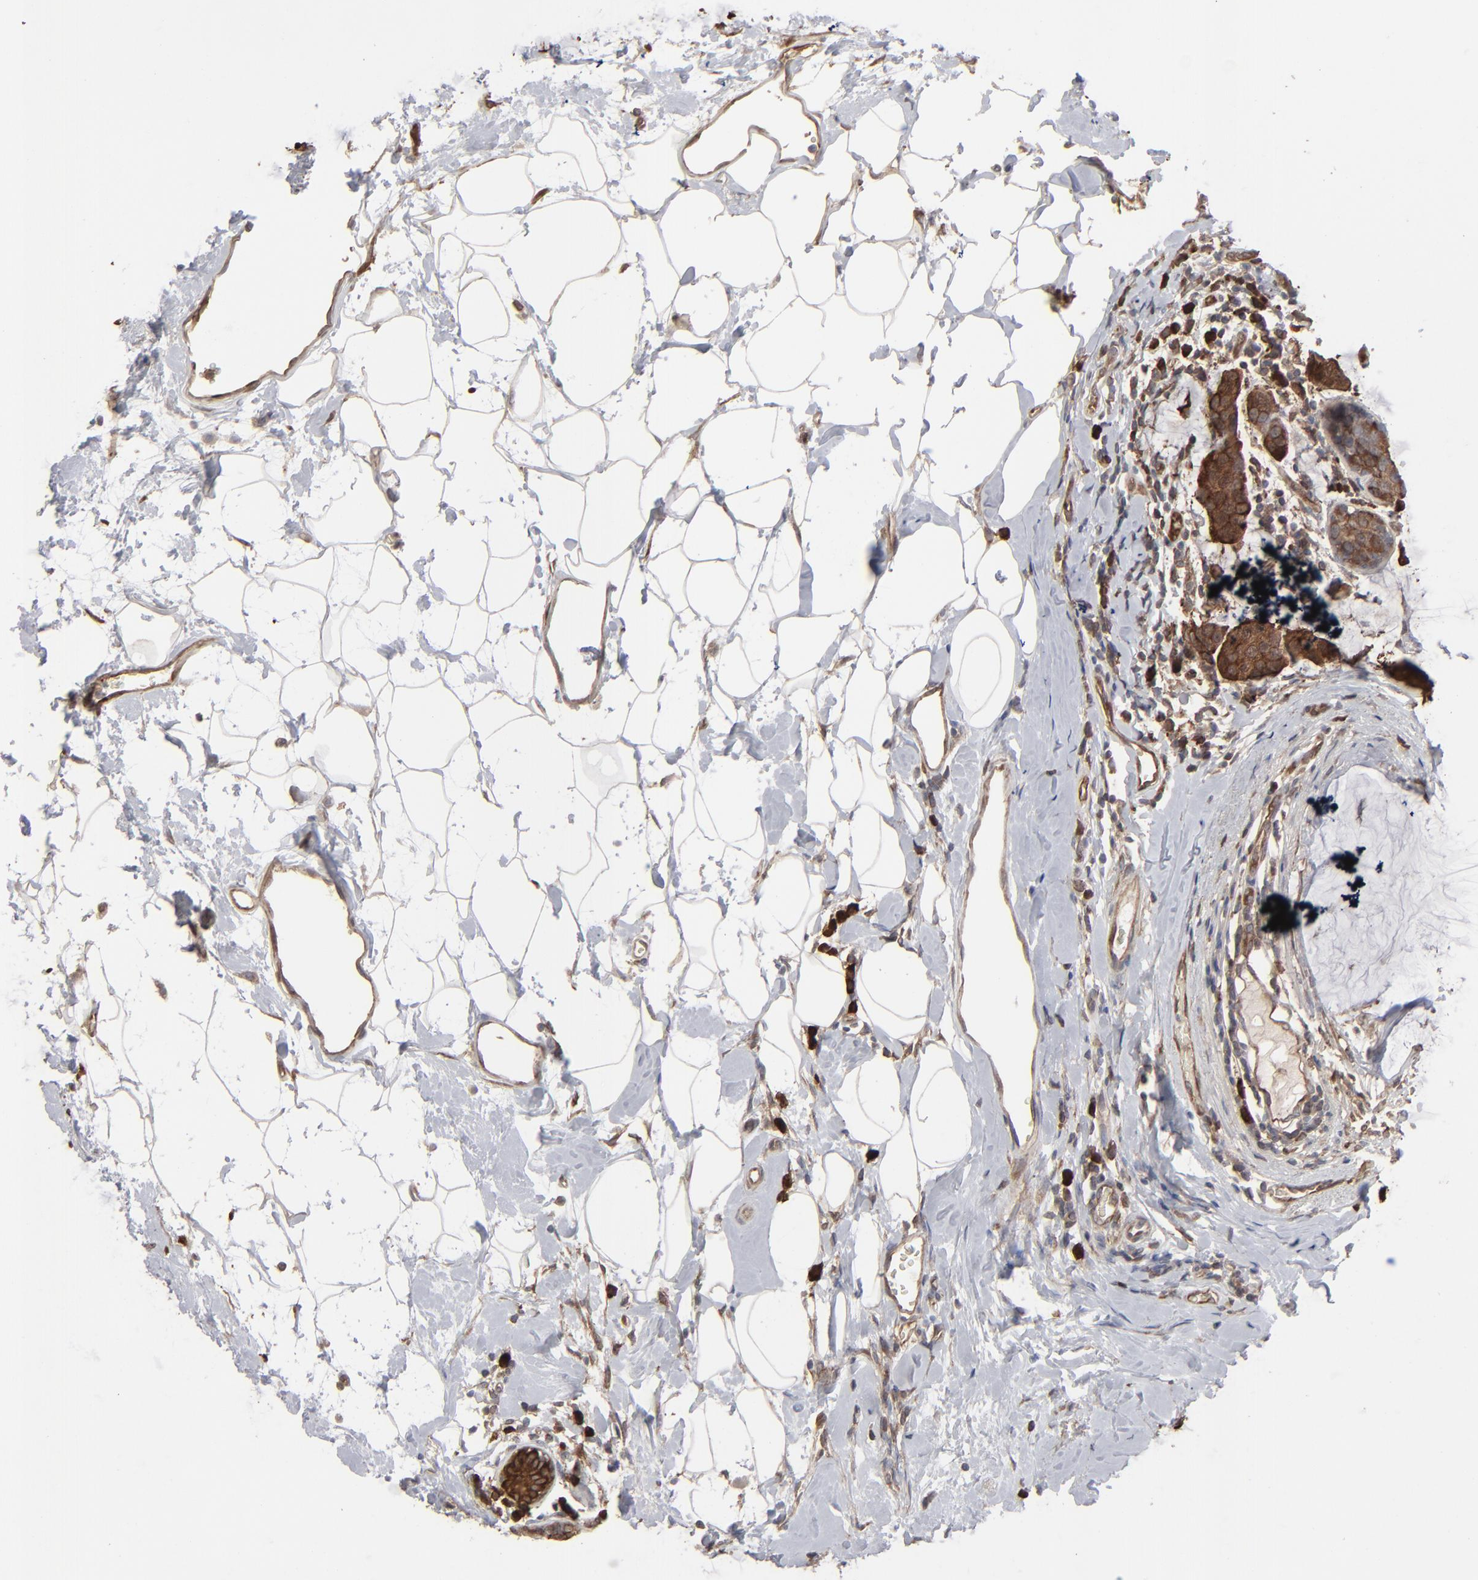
{"staining": {"intensity": "strong", "quantity": ">75%", "location": "cytoplasmic/membranous,nuclear"}, "tissue": "breast cancer", "cell_type": "Tumor cells", "image_type": "cancer", "snomed": [{"axis": "morphology", "description": "Normal tissue, NOS"}, {"axis": "morphology", "description": "Duct carcinoma"}, {"axis": "topography", "description": "Breast"}], "caption": "There is high levels of strong cytoplasmic/membranous and nuclear positivity in tumor cells of breast cancer, as demonstrated by immunohistochemical staining (brown color).", "gene": "NME1-NME2", "patient": {"sex": "female", "age": 50}}